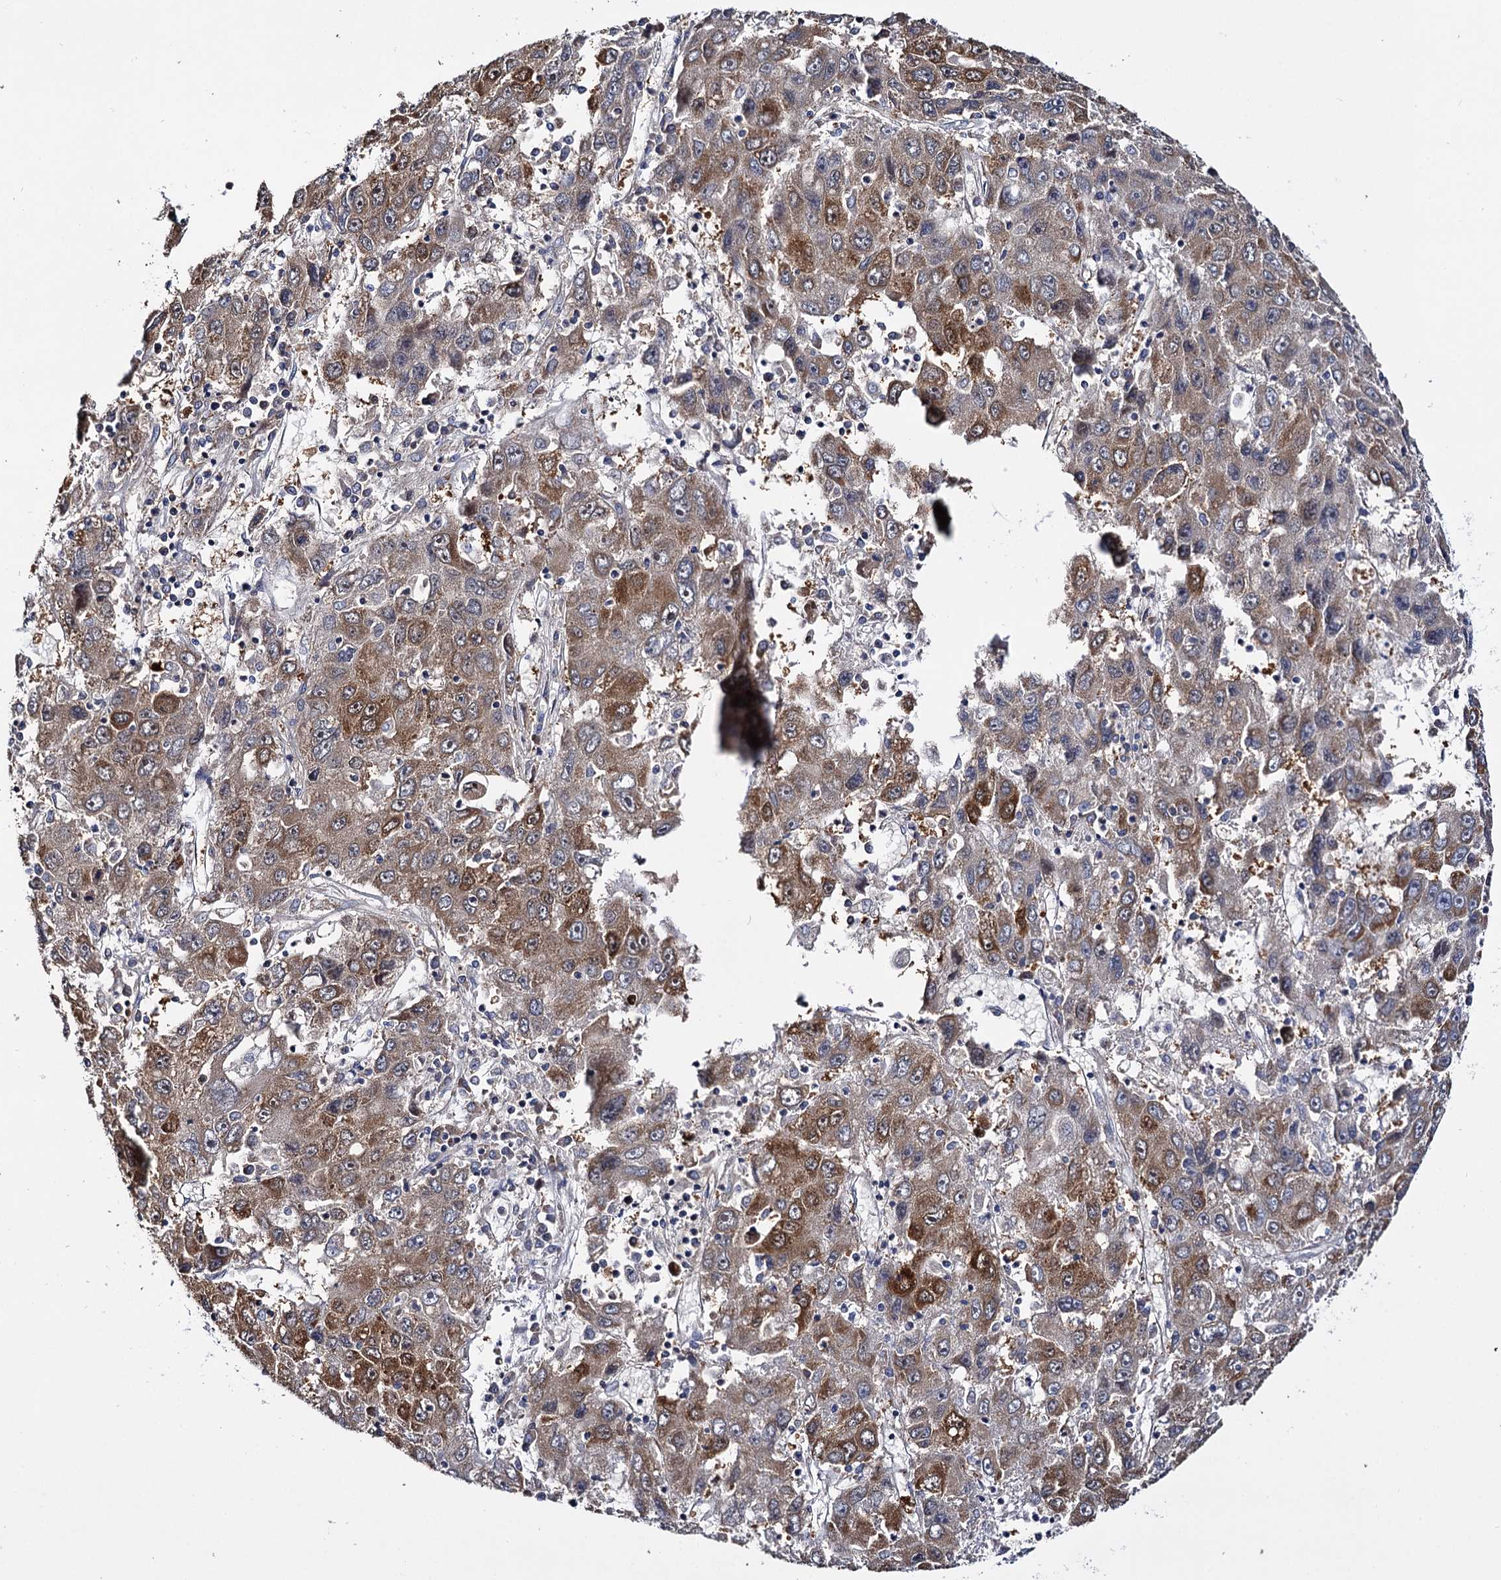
{"staining": {"intensity": "moderate", "quantity": "25%-75%", "location": "cytoplasmic/membranous"}, "tissue": "liver cancer", "cell_type": "Tumor cells", "image_type": "cancer", "snomed": [{"axis": "morphology", "description": "Carcinoma, Hepatocellular, NOS"}, {"axis": "topography", "description": "Liver"}], "caption": "The histopathology image demonstrates staining of liver cancer (hepatocellular carcinoma), revealing moderate cytoplasmic/membranous protein expression (brown color) within tumor cells.", "gene": "IDI1", "patient": {"sex": "male", "age": 49}}